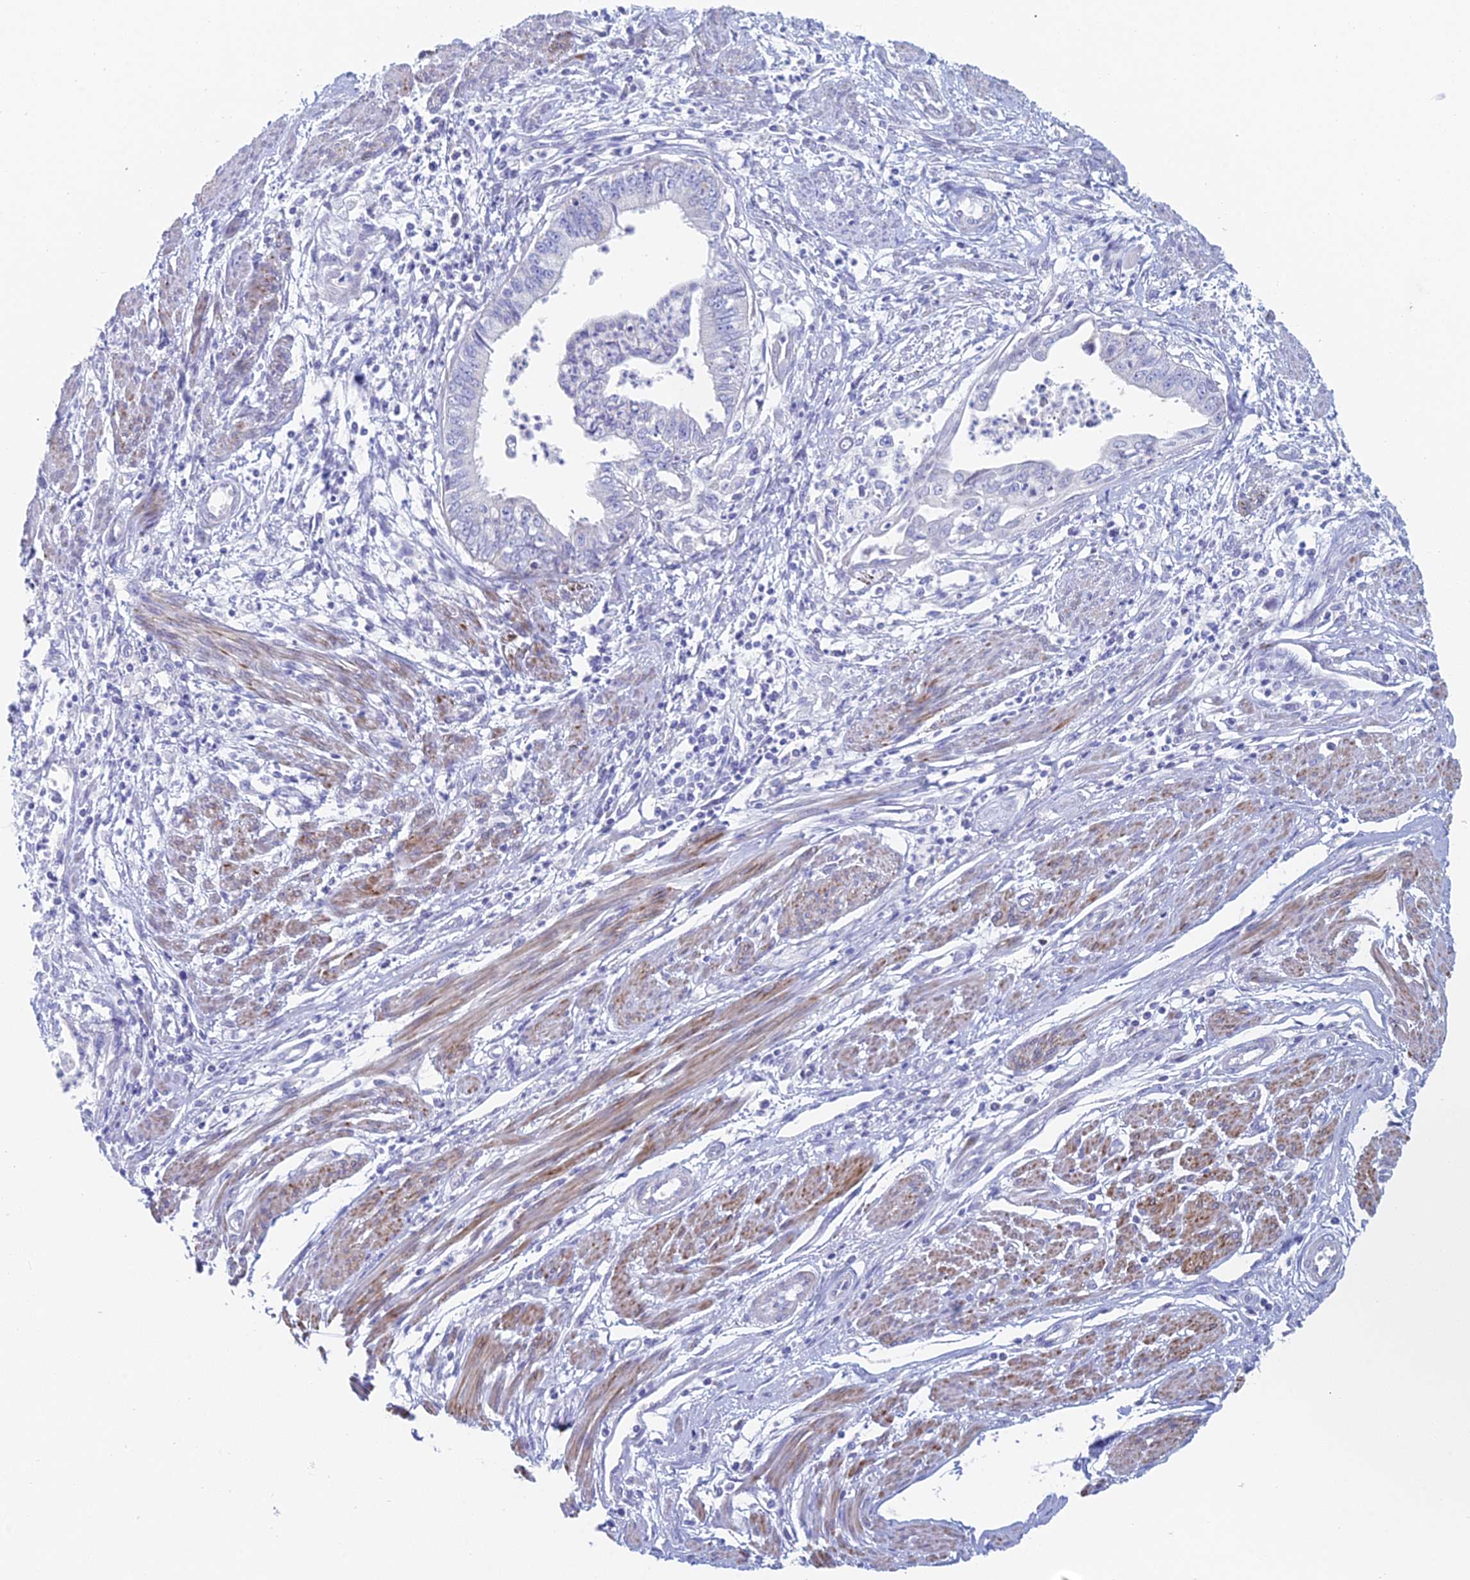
{"staining": {"intensity": "negative", "quantity": "none", "location": "none"}, "tissue": "endometrial cancer", "cell_type": "Tumor cells", "image_type": "cancer", "snomed": [{"axis": "morphology", "description": "Adenocarcinoma, NOS"}, {"axis": "topography", "description": "Endometrium"}], "caption": "IHC of human endometrial cancer (adenocarcinoma) displays no staining in tumor cells.", "gene": "ACSM1", "patient": {"sex": "female", "age": 73}}